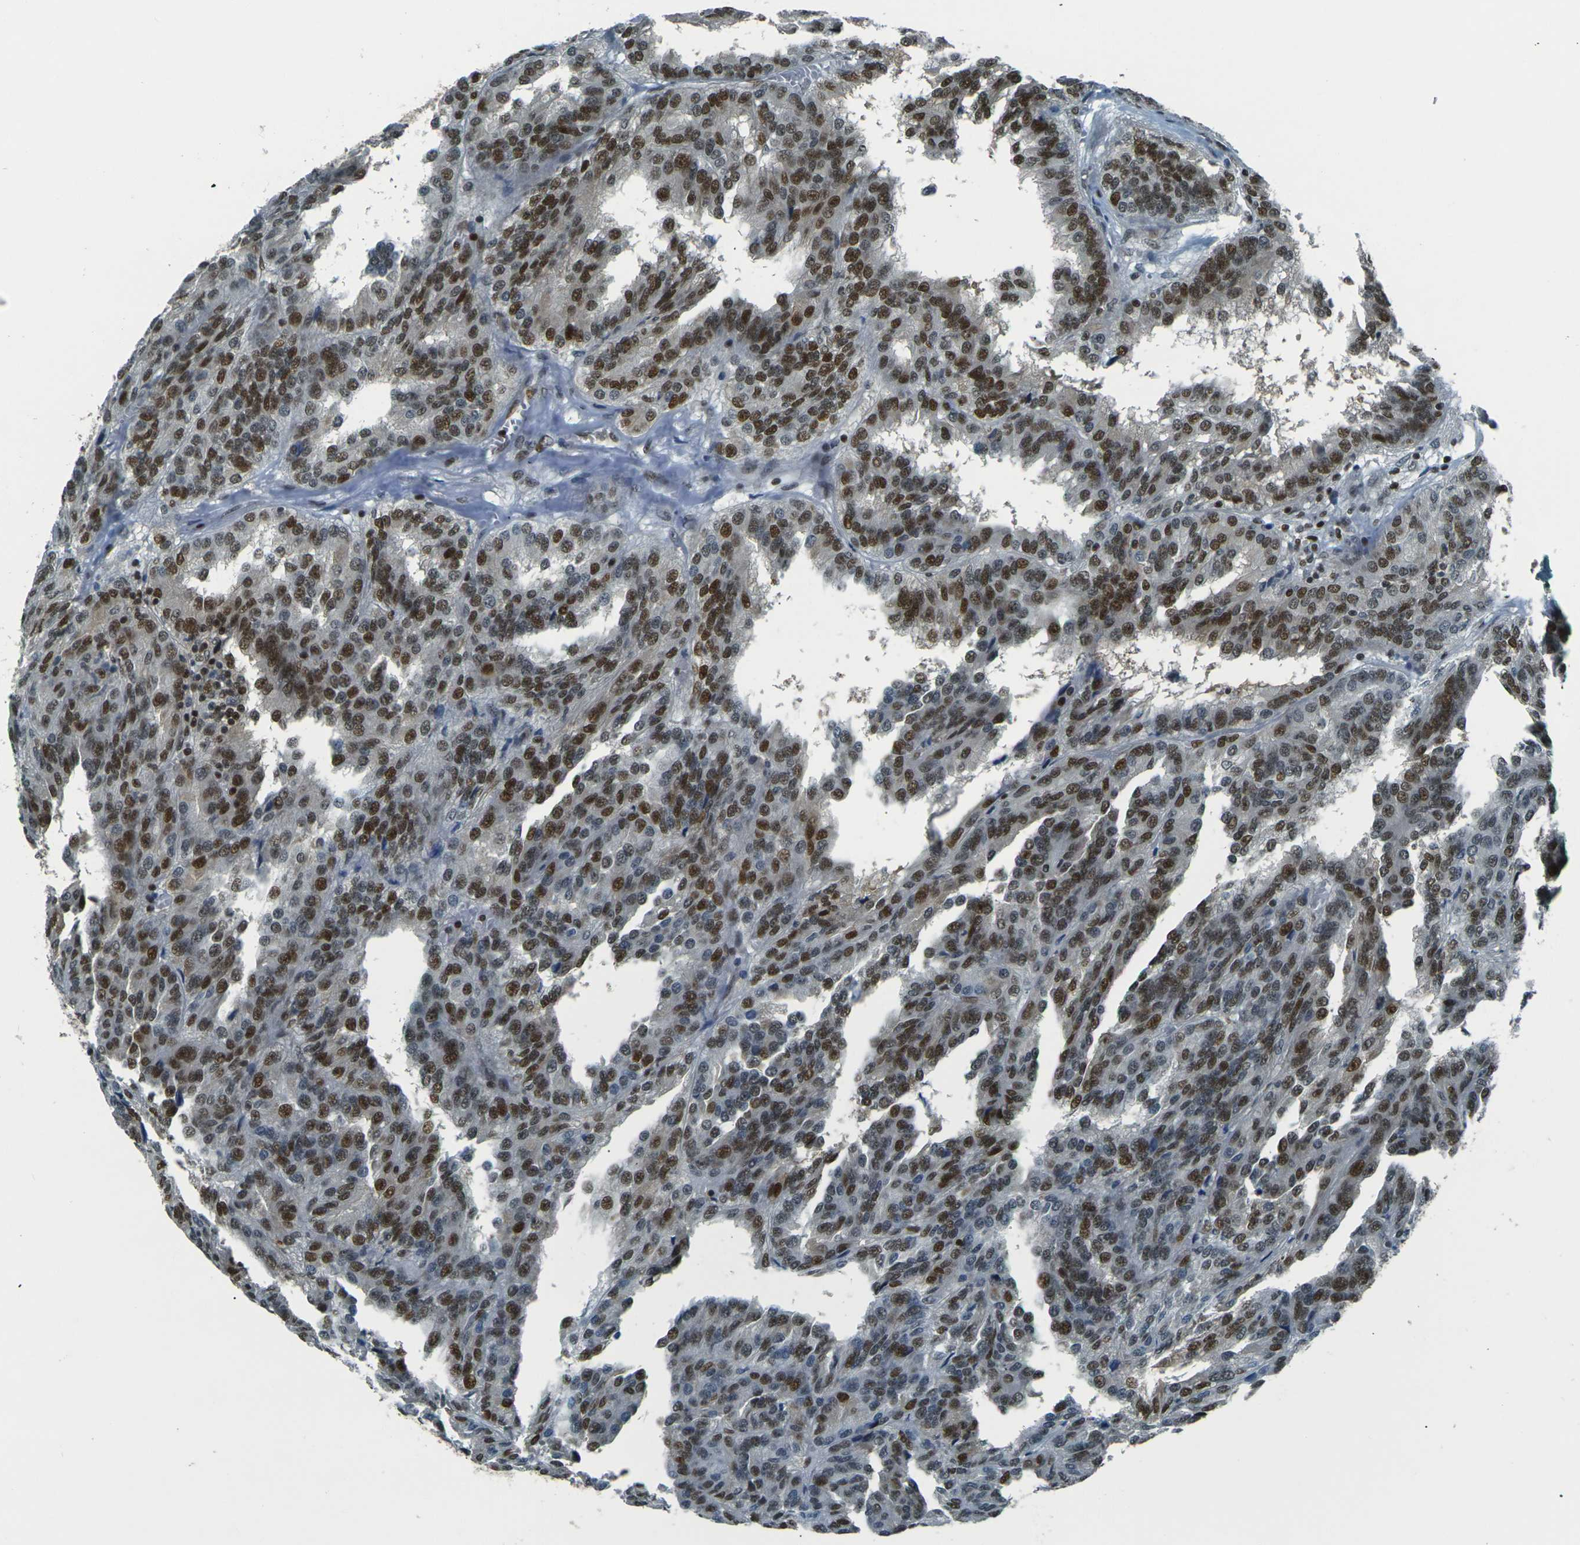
{"staining": {"intensity": "strong", "quantity": "25%-75%", "location": "nuclear"}, "tissue": "renal cancer", "cell_type": "Tumor cells", "image_type": "cancer", "snomed": [{"axis": "morphology", "description": "Adenocarcinoma, NOS"}, {"axis": "topography", "description": "Kidney"}], "caption": "High-power microscopy captured an immunohistochemistry (IHC) photomicrograph of renal cancer (adenocarcinoma), revealing strong nuclear expression in approximately 25%-75% of tumor cells.", "gene": "NHEJ1", "patient": {"sex": "male", "age": 46}}